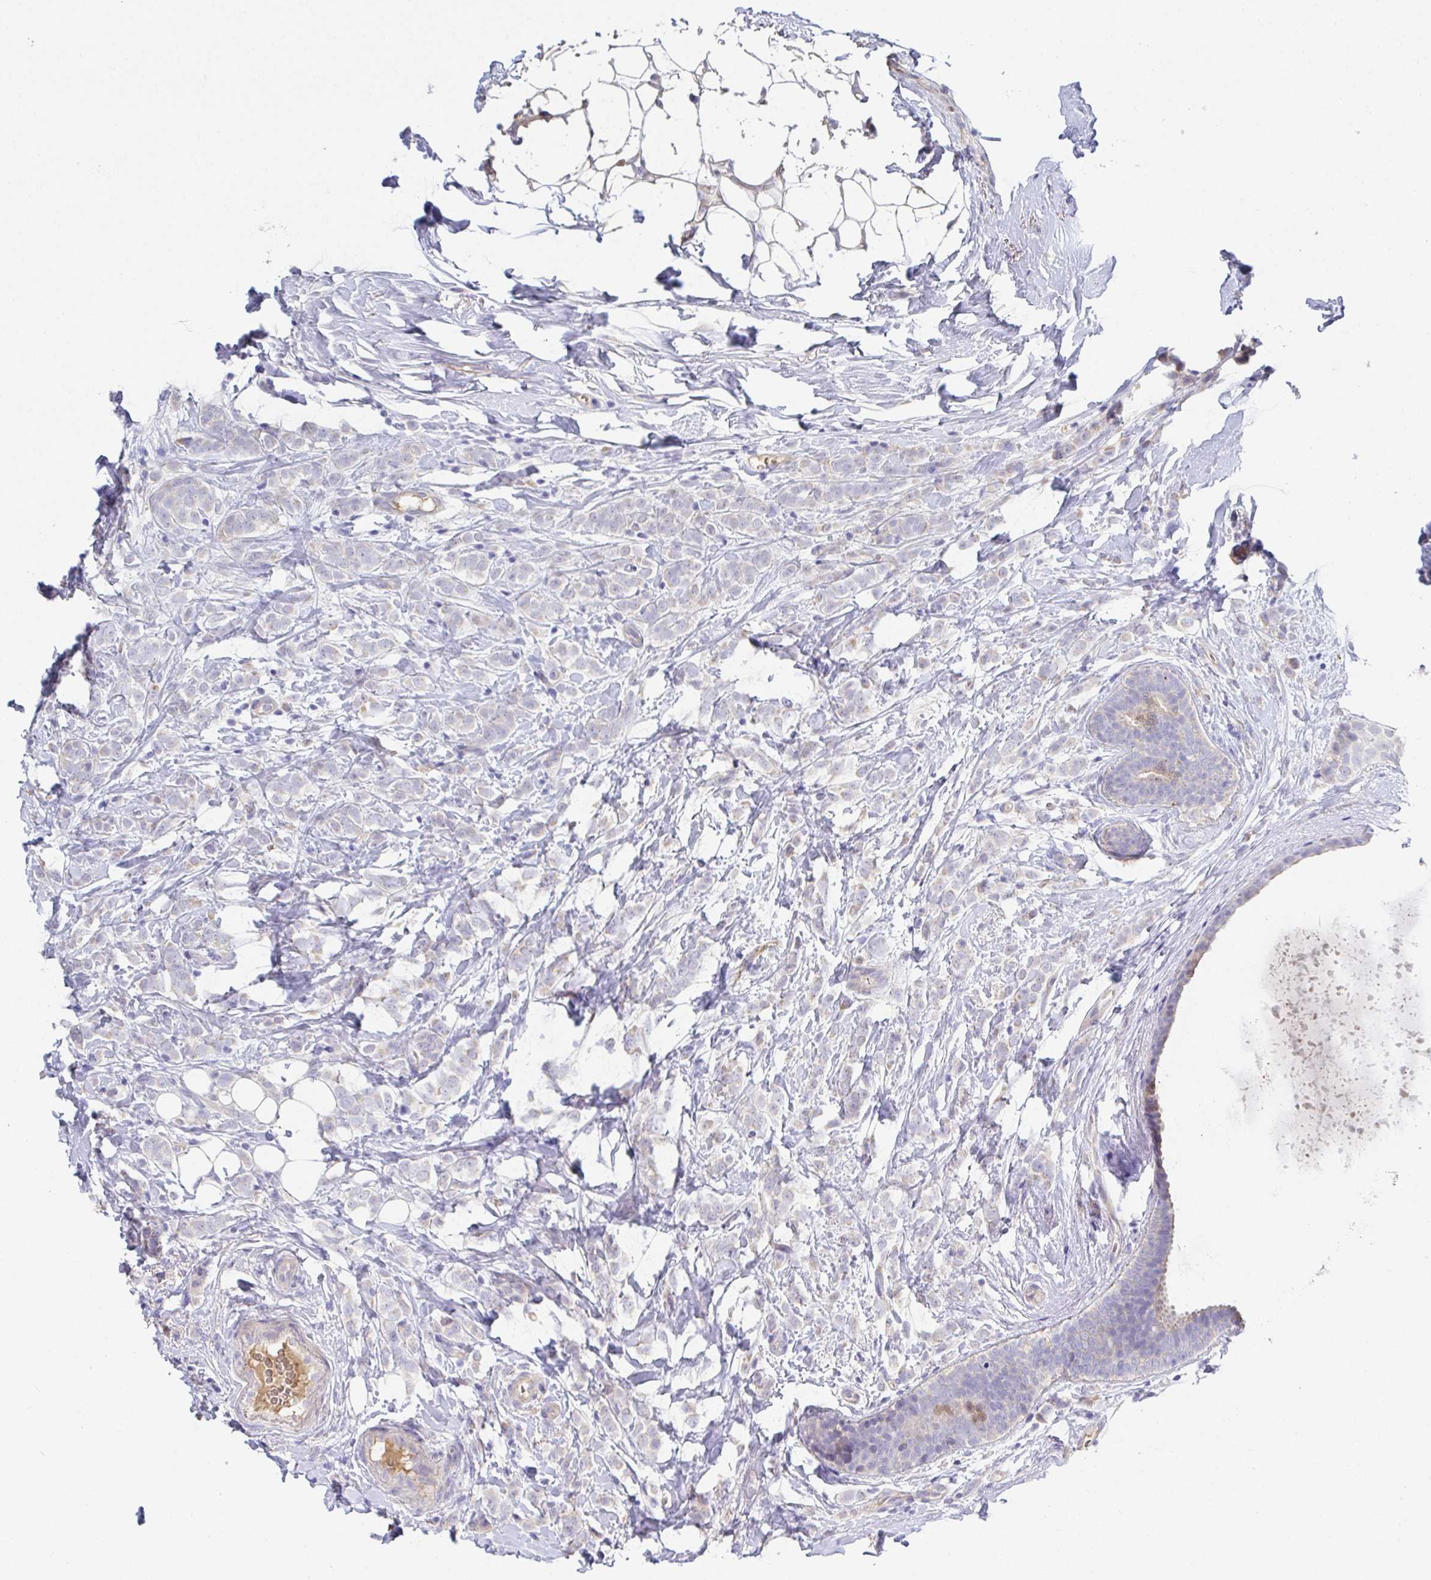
{"staining": {"intensity": "negative", "quantity": "none", "location": "none"}, "tissue": "breast cancer", "cell_type": "Tumor cells", "image_type": "cancer", "snomed": [{"axis": "morphology", "description": "Lobular carcinoma"}, {"axis": "topography", "description": "Breast"}], "caption": "This is an IHC photomicrograph of breast cancer. There is no expression in tumor cells.", "gene": "ANO5", "patient": {"sex": "female", "age": 49}}